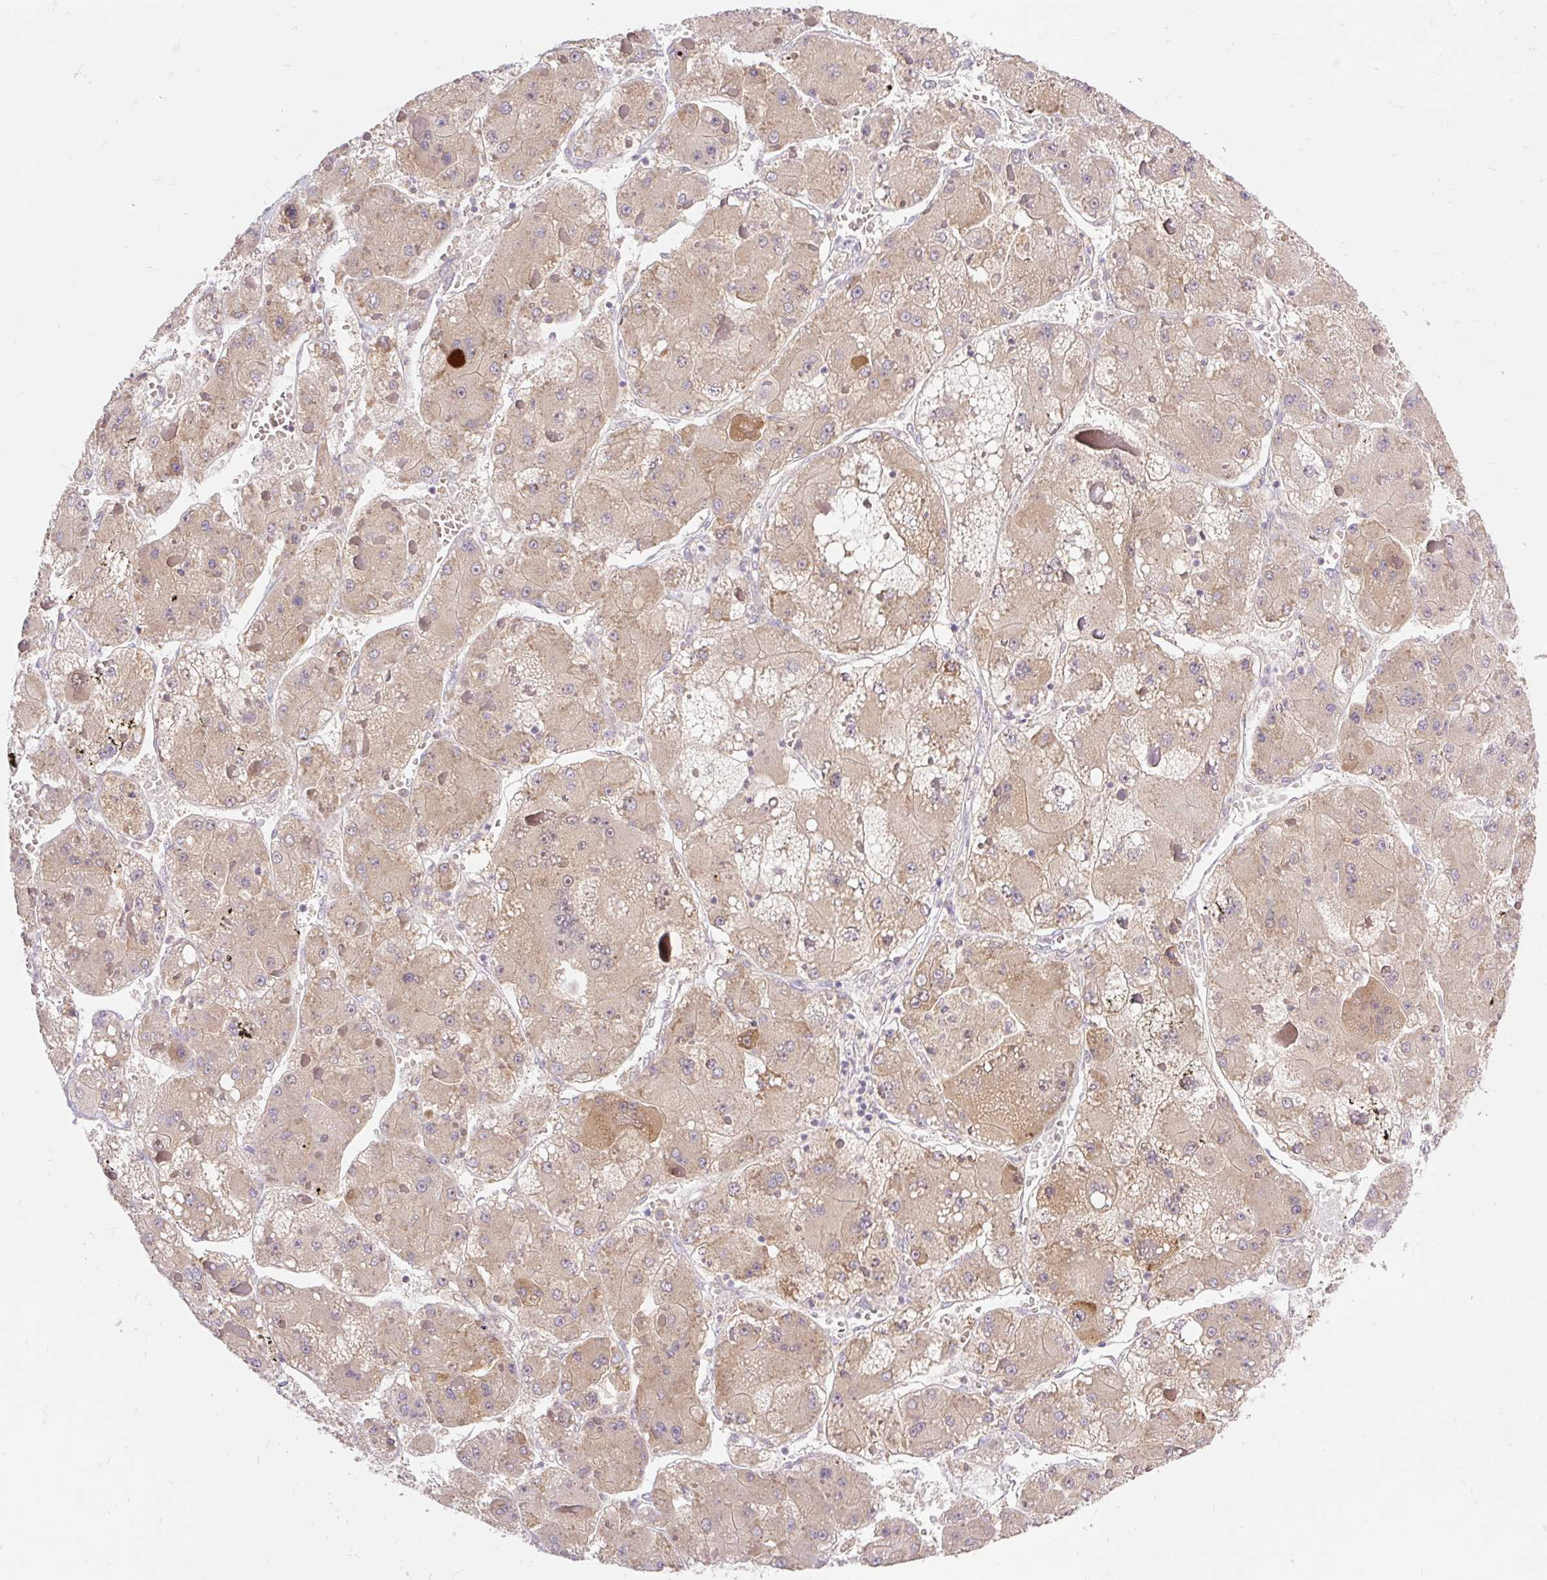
{"staining": {"intensity": "weak", "quantity": ">75%", "location": "cytoplasmic/membranous"}, "tissue": "liver cancer", "cell_type": "Tumor cells", "image_type": "cancer", "snomed": [{"axis": "morphology", "description": "Carcinoma, Hepatocellular, NOS"}, {"axis": "topography", "description": "Liver"}], "caption": "Weak cytoplasmic/membranous positivity for a protein is seen in about >75% of tumor cells of liver cancer using IHC.", "gene": "SEC63", "patient": {"sex": "female", "age": 73}}